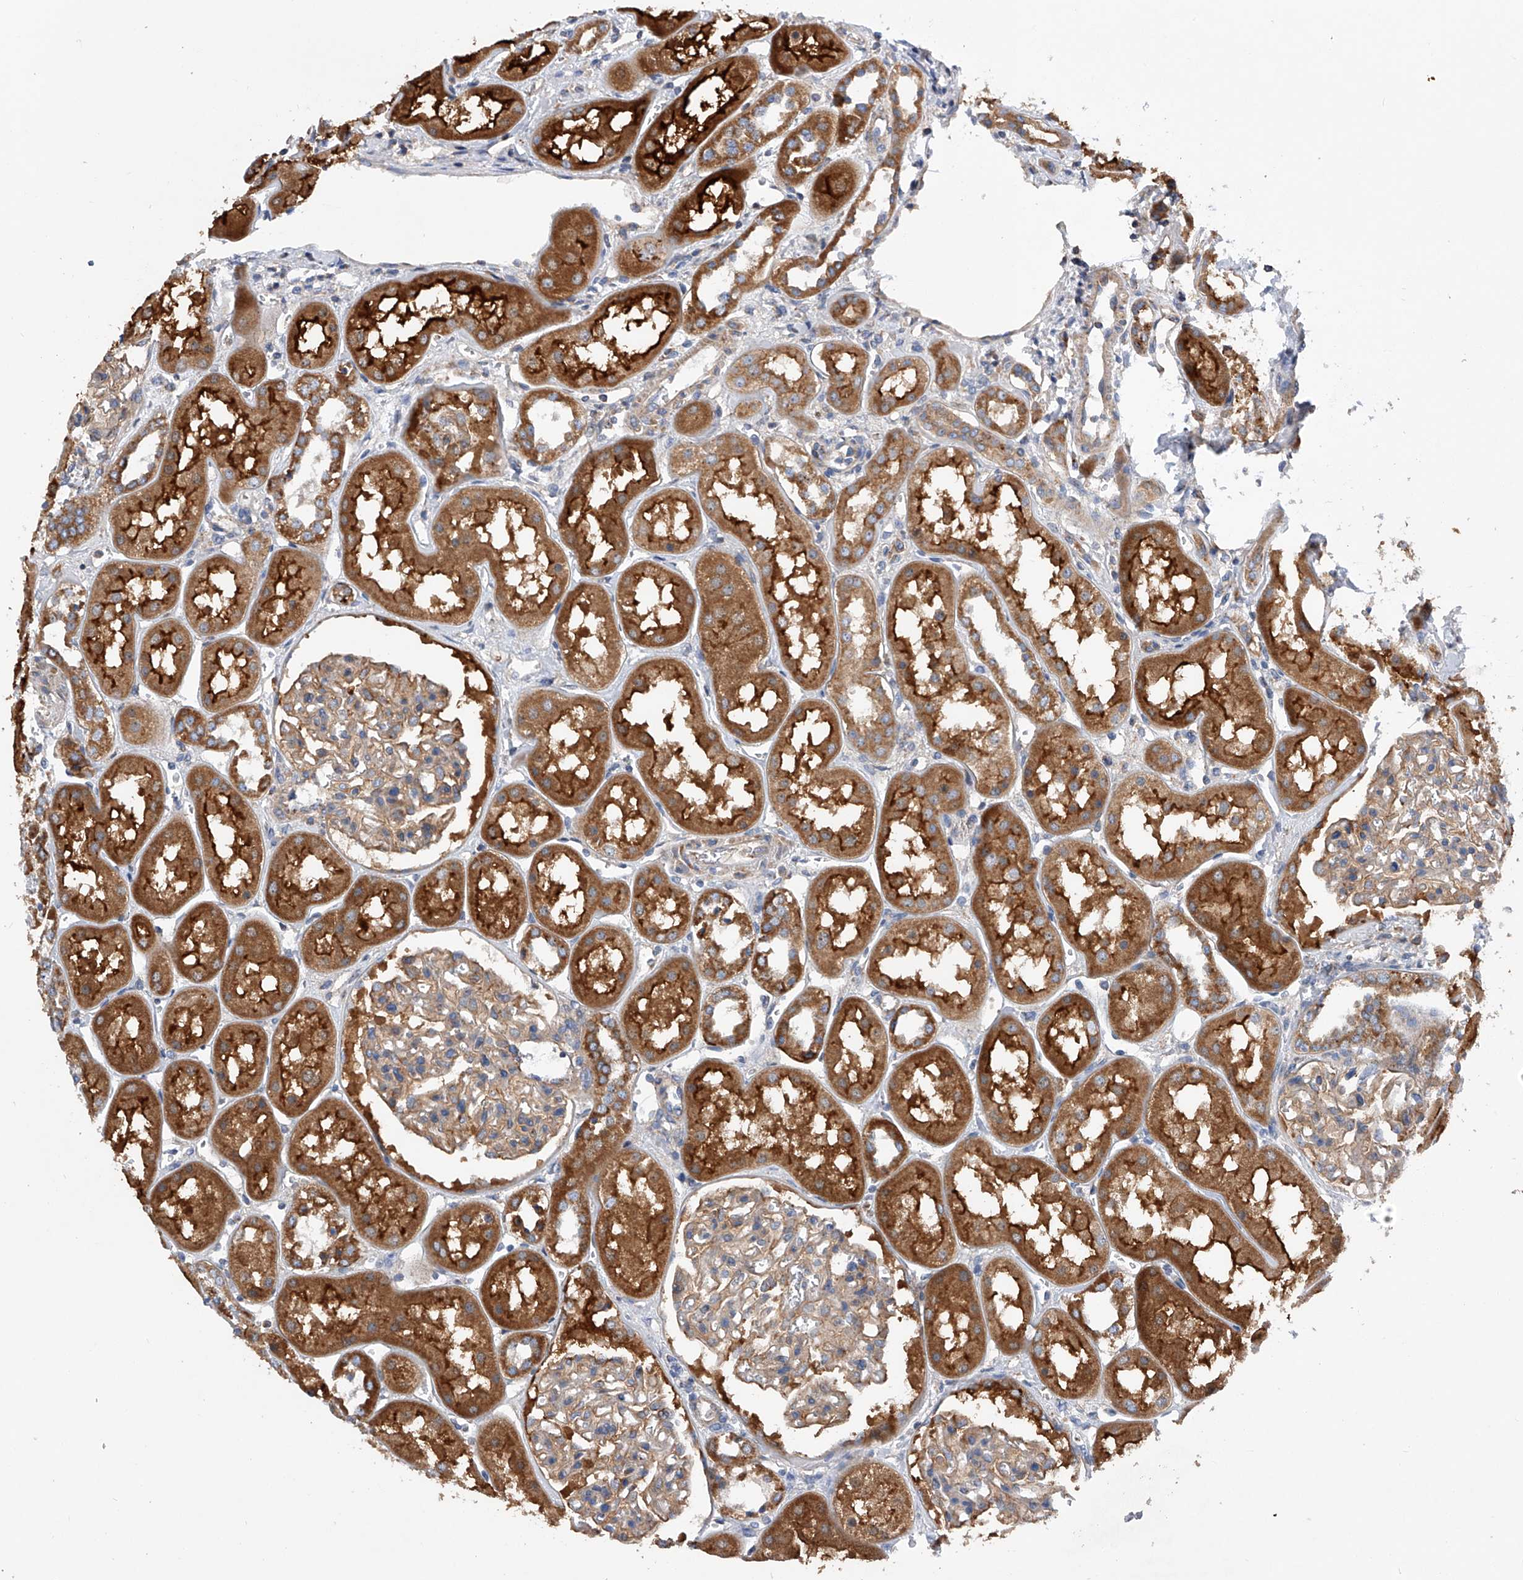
{"staining": {"intensity": "weak", "quantity": ">75%", "location": "cytoplasmic/membranous"}, "tissue": "kidney", "cell_type": "Cells in glomeruli", "image_type": "normal", "snomed": [{"axis": "morphology", "description": "Normal tissue, NOS"}, {"axis": "topography", "description": "Kidney"}], "caption": "An immunohistochemistry image of normal tissue is shown. Protein staining in brown highlights weak cytoplasmic/membranous positivity in kidney within cells in glomeruli.", "gene": "MLYCD", "patient": {"sex": "male", "age": 70}}